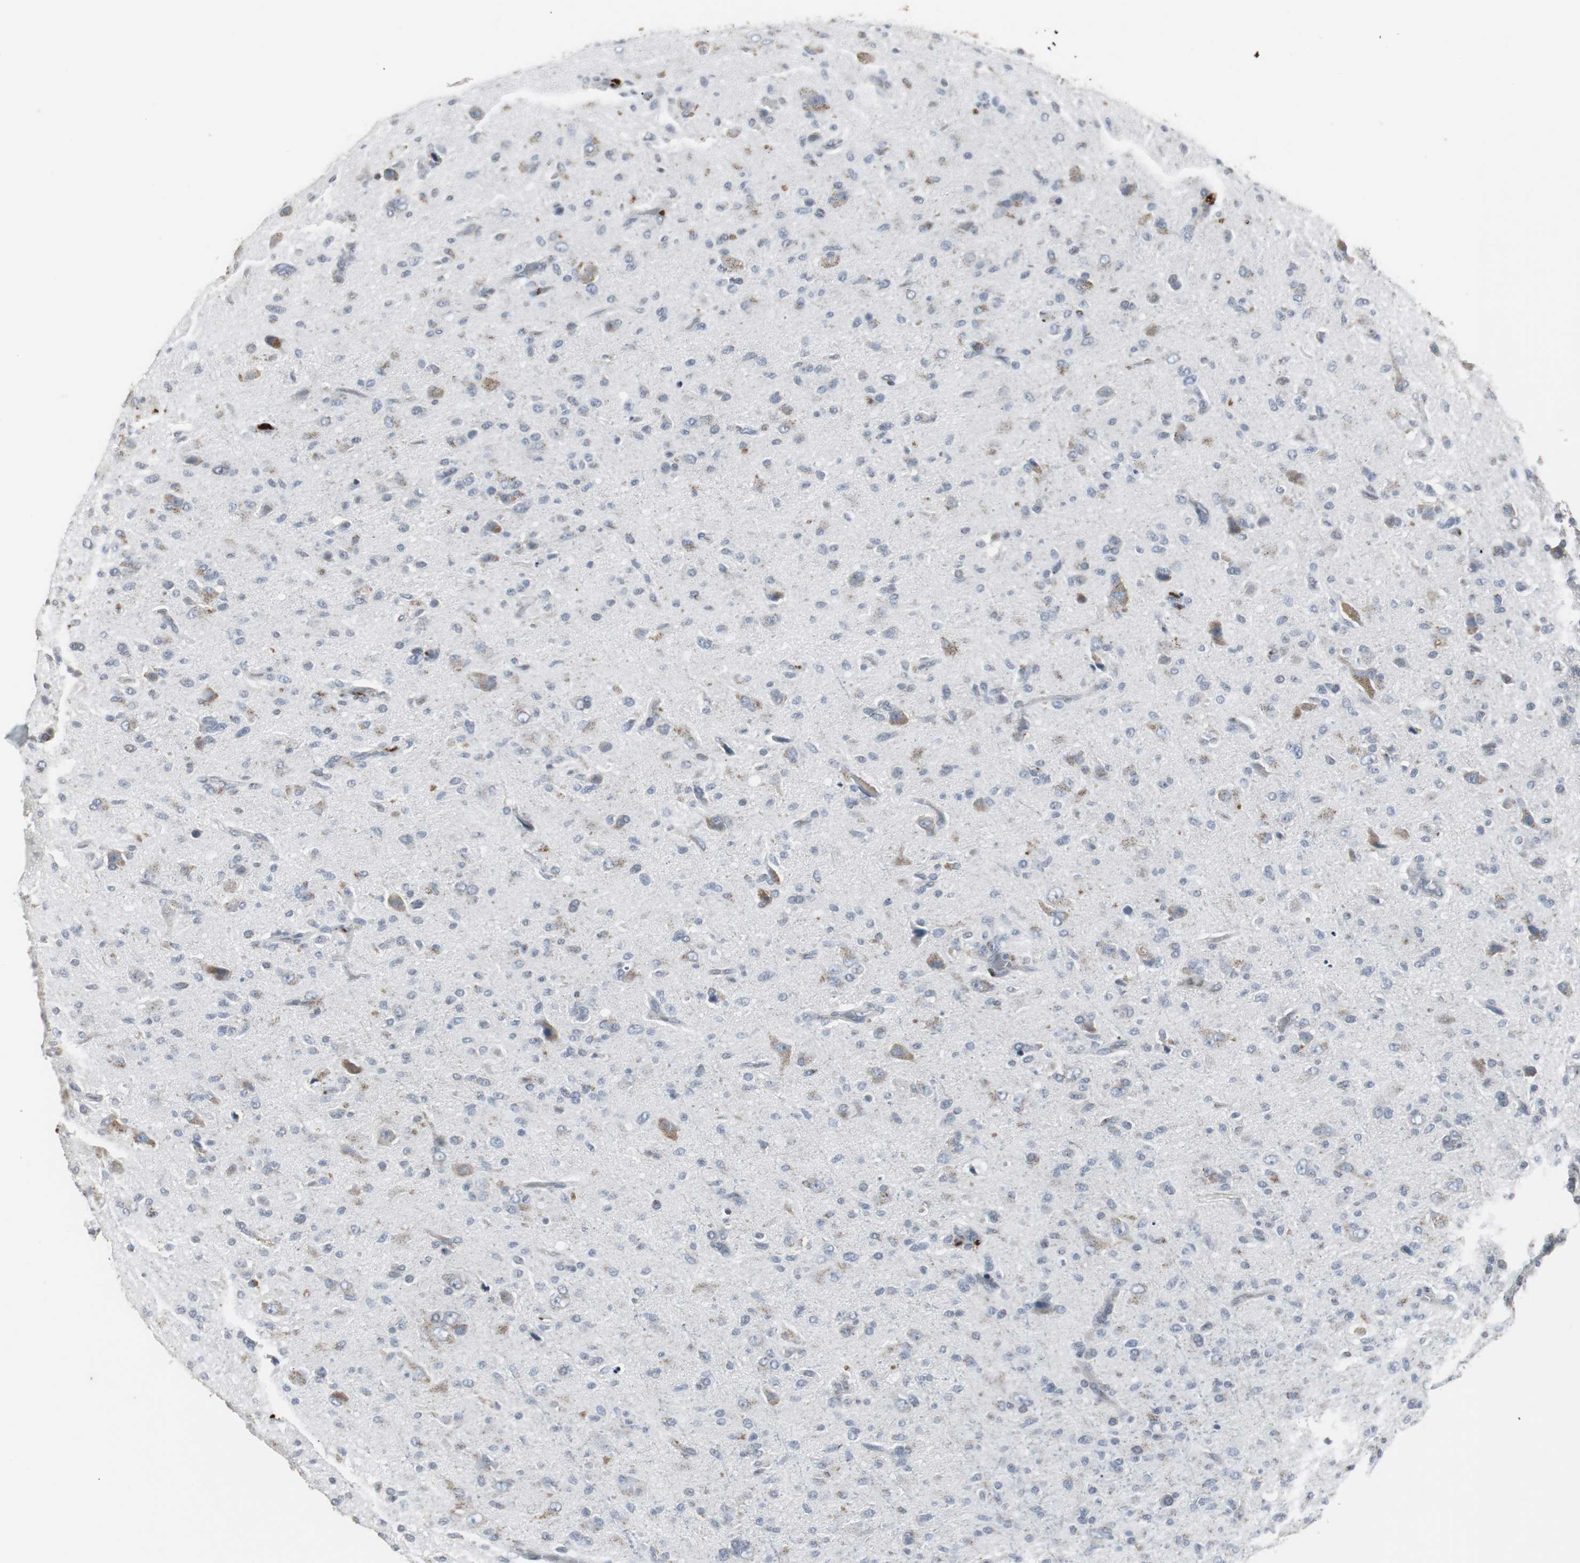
{"staining": {"intensity": "moderate", "quantity": "<25%", "location": "cytoplasmic/membranous"}, "tissue": "glioma", "cell_type": "Tumor cells", "image_type": "cancer", "snomed": [{"axis": "morphology", "description": "Glioma, malignant, High grade"}, {"axis": "topography", "description": "Brain"}], "caption": "Immunohistochemistry micrograph of neoplastic tissue: human malignant glioma (high-grade) stained using immunohistochemistry reveals low levels of moderate protein expression localized specifically in the cytoplasmic/membranous of tumor cells, appearing as a cytoplasmic/membranous brown color.", "gene": "ACAA1", "patient": {"sex": "male", "age": 71}}